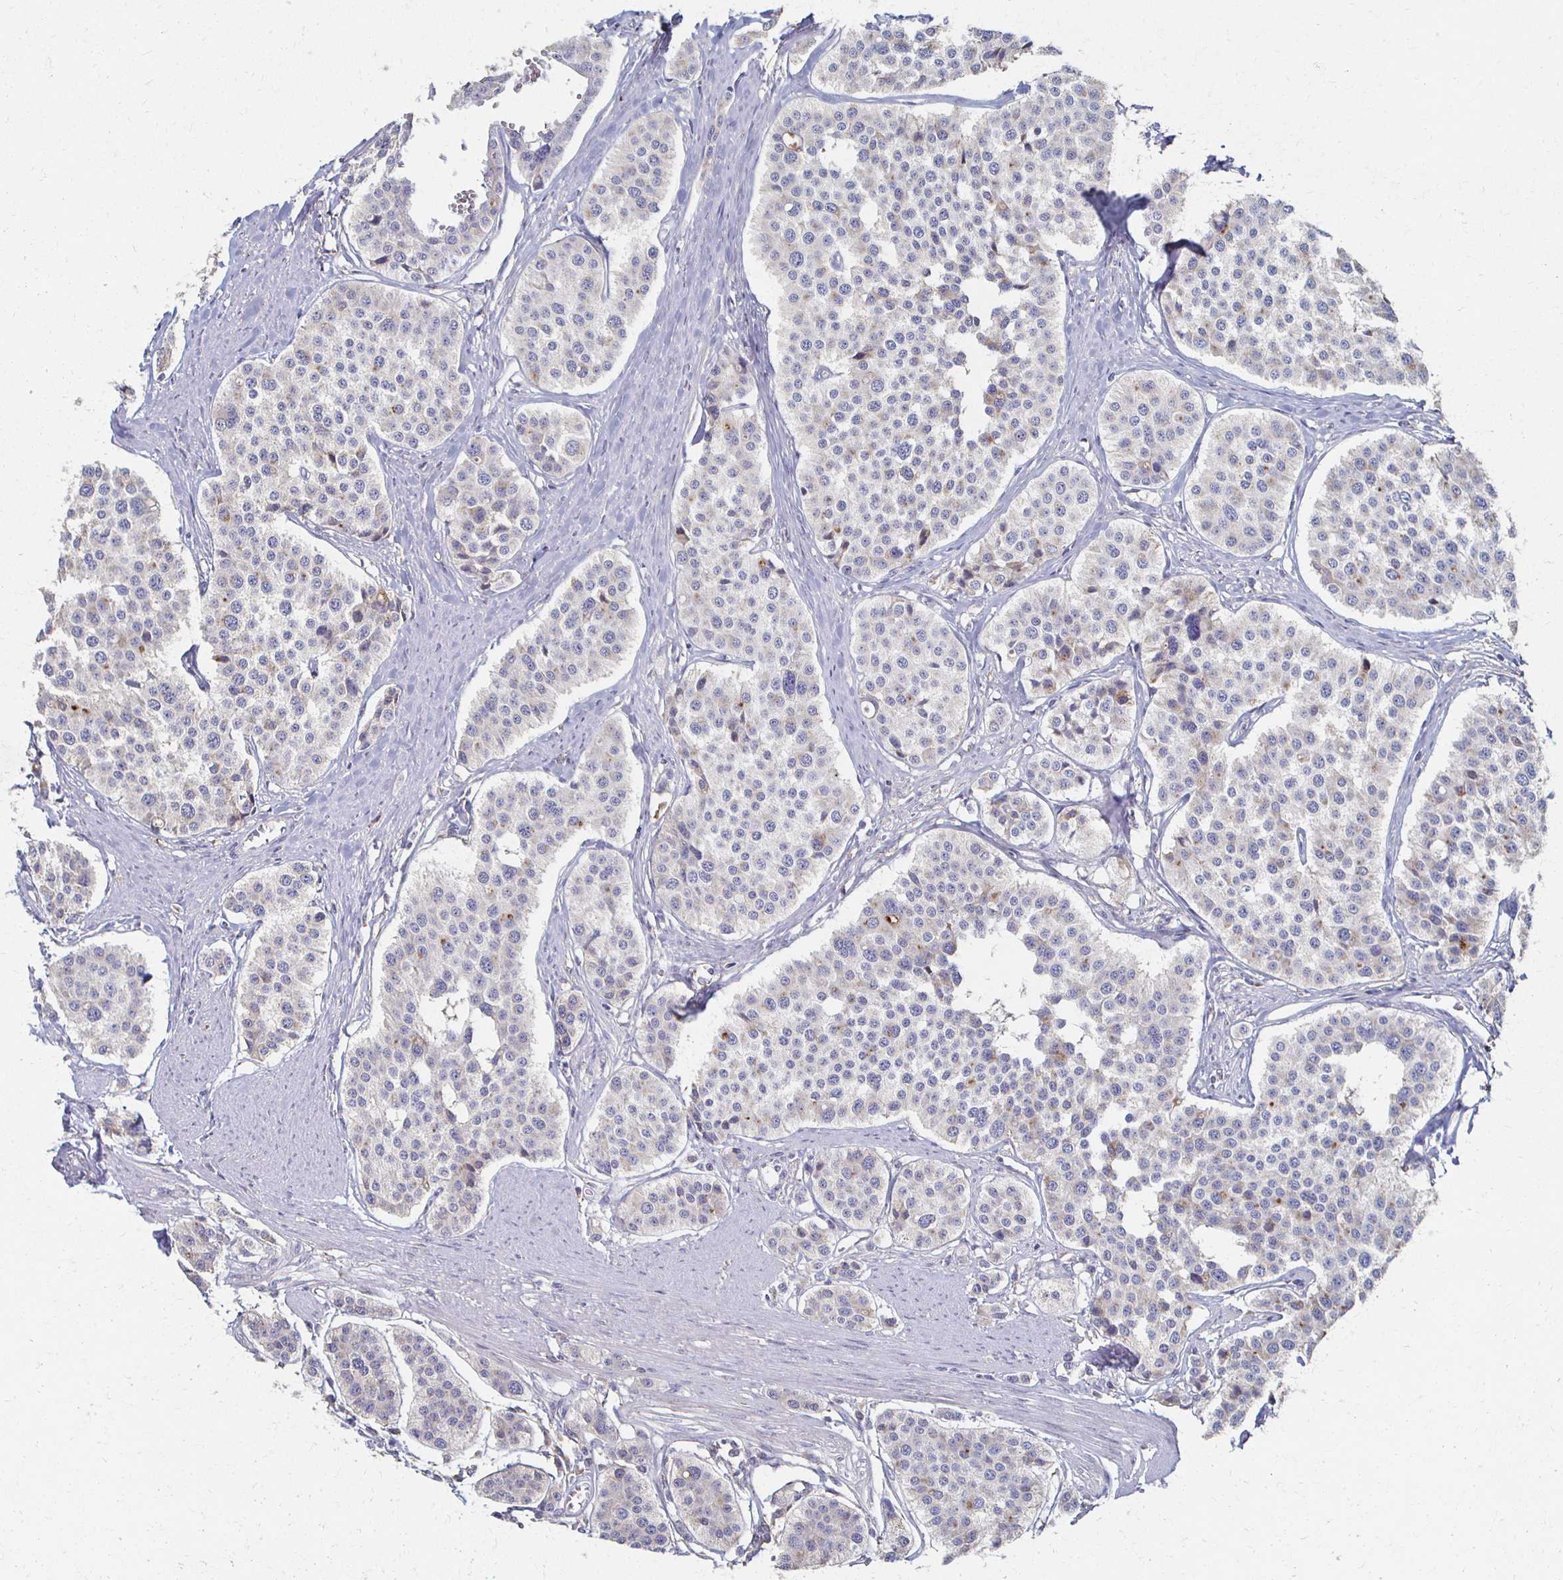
{"staining": {"intensity": "weak", "quantity": "<25%", "location": "cytoplasmic/membranous"}, "tissue": "carcinoid", "cell_type": "Tumor cells", "image_type": "cancer", "snomed": [{"axis": "morphology", "description": "Carcinoid, malignant, NOS"}, {"axis": "topography", "description": "Small intestine"}], "caption": "A high-resolution histopathology image shows immunohistochemistry (IHC) staining of carcinoid (malignant), which shows no significant expression in tumor cells.", "gene": "CX3CR1", "patient": {"sex": "male", "age": 60}}